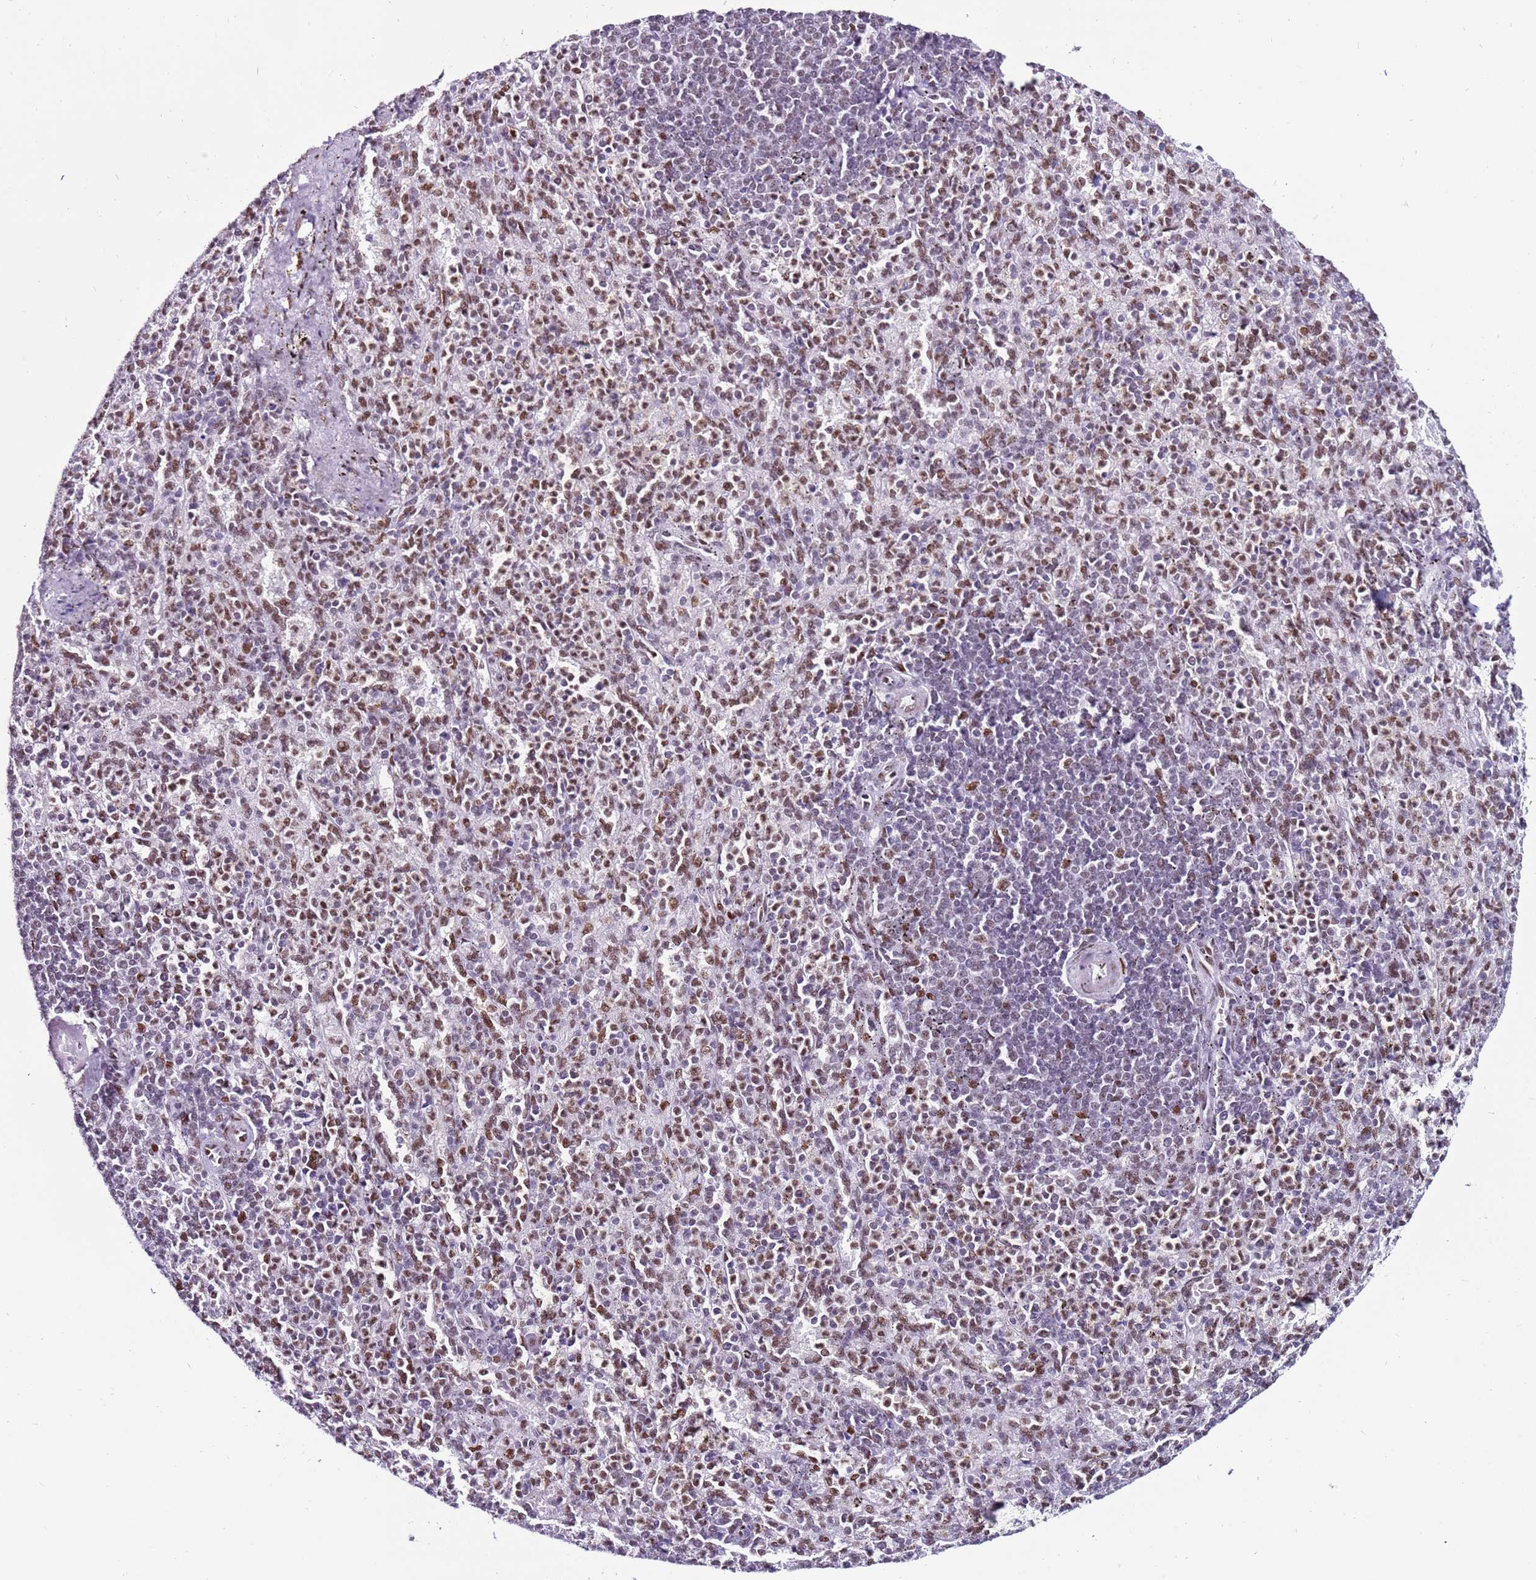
{"staining": {"intensity": "moderate", "quantity": "25%-75%", "location": "nuclear"}, "tissue": "spleen", "cell_type": "Cells in red pulp", "image_type": "normal", "snomed": [{"axis": "morphology", "description": "Normal tissue, NOS"}, {"axis": "topography", "description": "Spleen"}], "caption": "Cells in red pulp show moderate nuclear staining in about 25%-75% of cells in benign spleen.", "gene": "KPNA4", "patient": {"sex": "female", "age": 74}}